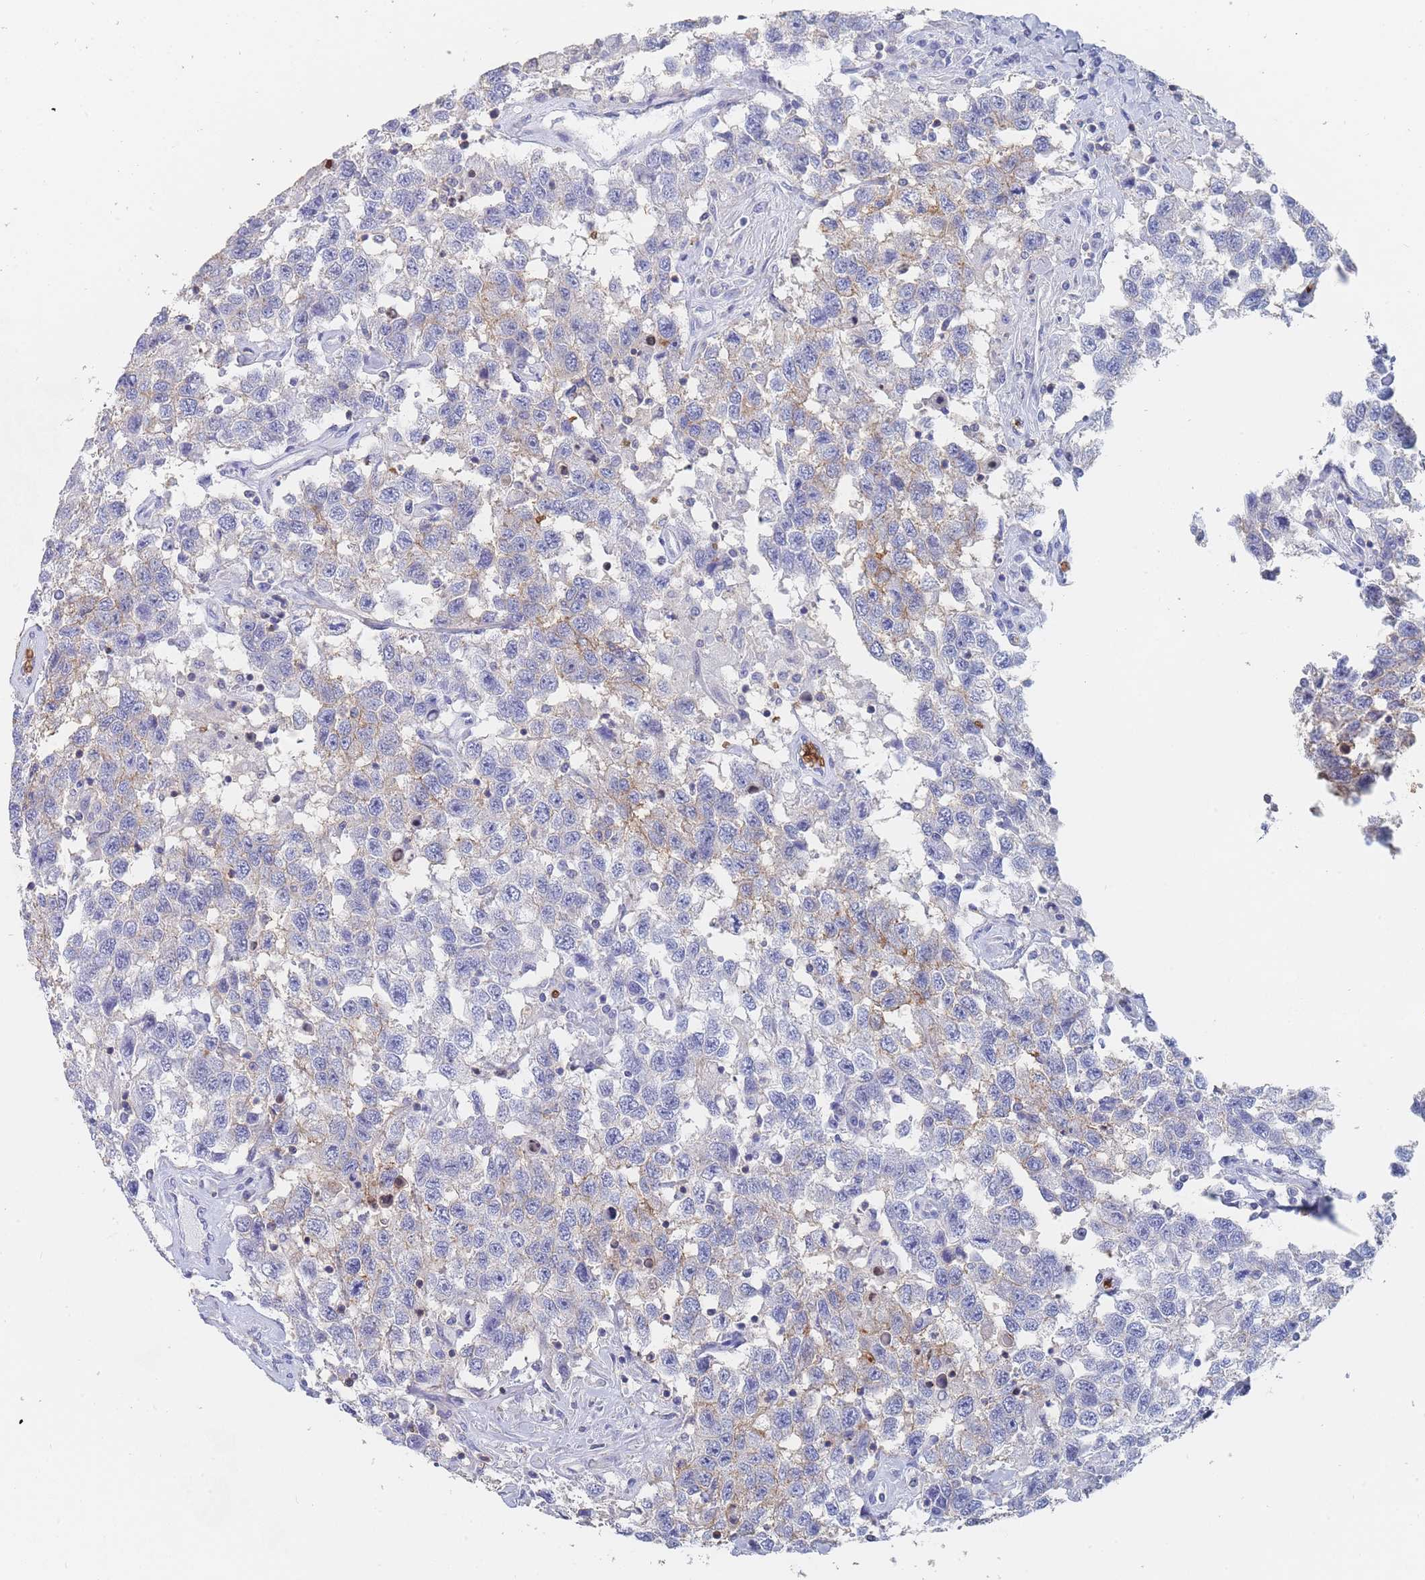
{"staining": {"intensity": "weak", "quantity": "<25%", "location": "cytoplasmic/membranous"}, "tissue": "testis cancer", "cell_type": "Tumor cells", "image_type": "cancer", "snomed": [{"axis": "morphology", "description": "Seminoma, NOS"}, {"axis": "topography", "description": "Testis"}], "caption": "The image demonstrates no significant positivity in tumor cells of testis seminoma.", "gene": "SLC2A1", "patient": {"sex": "male", "age": 41}}